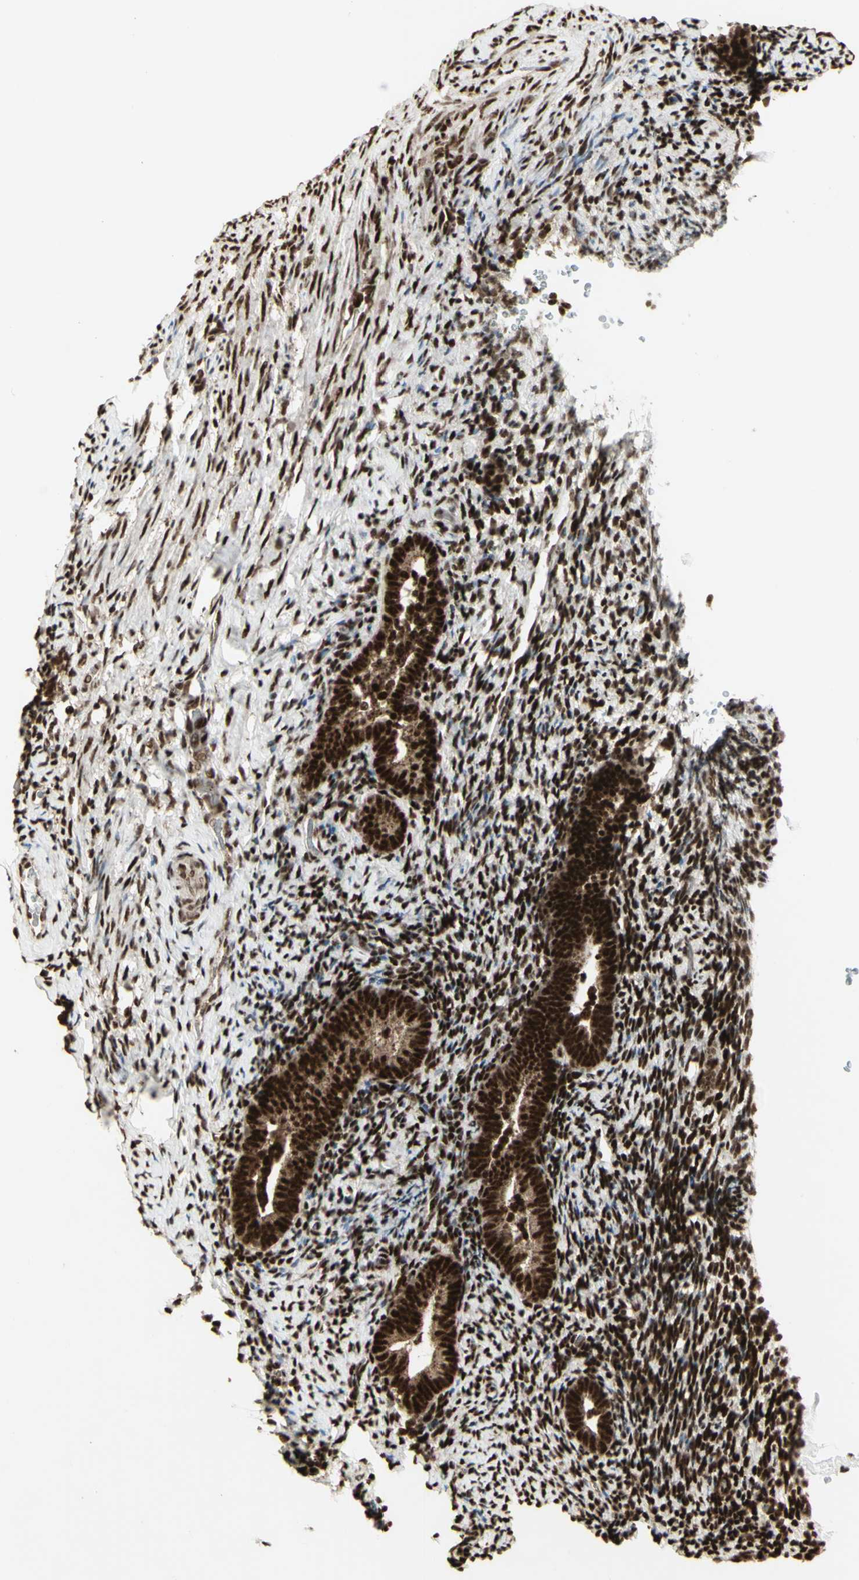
{"staining": {"intensity": "moderate", "quantity": ">75%", "location": "cytoplasmic/membranous,nuclear"}, "tissue": "endometrium", "cell_type": "Cells in endometrial stroma", "image_type": "normal", "snomed": [{"axis": "morphology", "description": "Normal tissue, NOS"}, {"axis": "topography", "description": "Endometrium"}], "caption": "Benign endometrium was stained to show a protein in brown. There is medium levels of moderate cytoplasmic/membranous,nuclear expression in about >75% of cells in endometrial stroma.", "gene": "CBX1", "patient": {"sex": "female", "age": 51}}